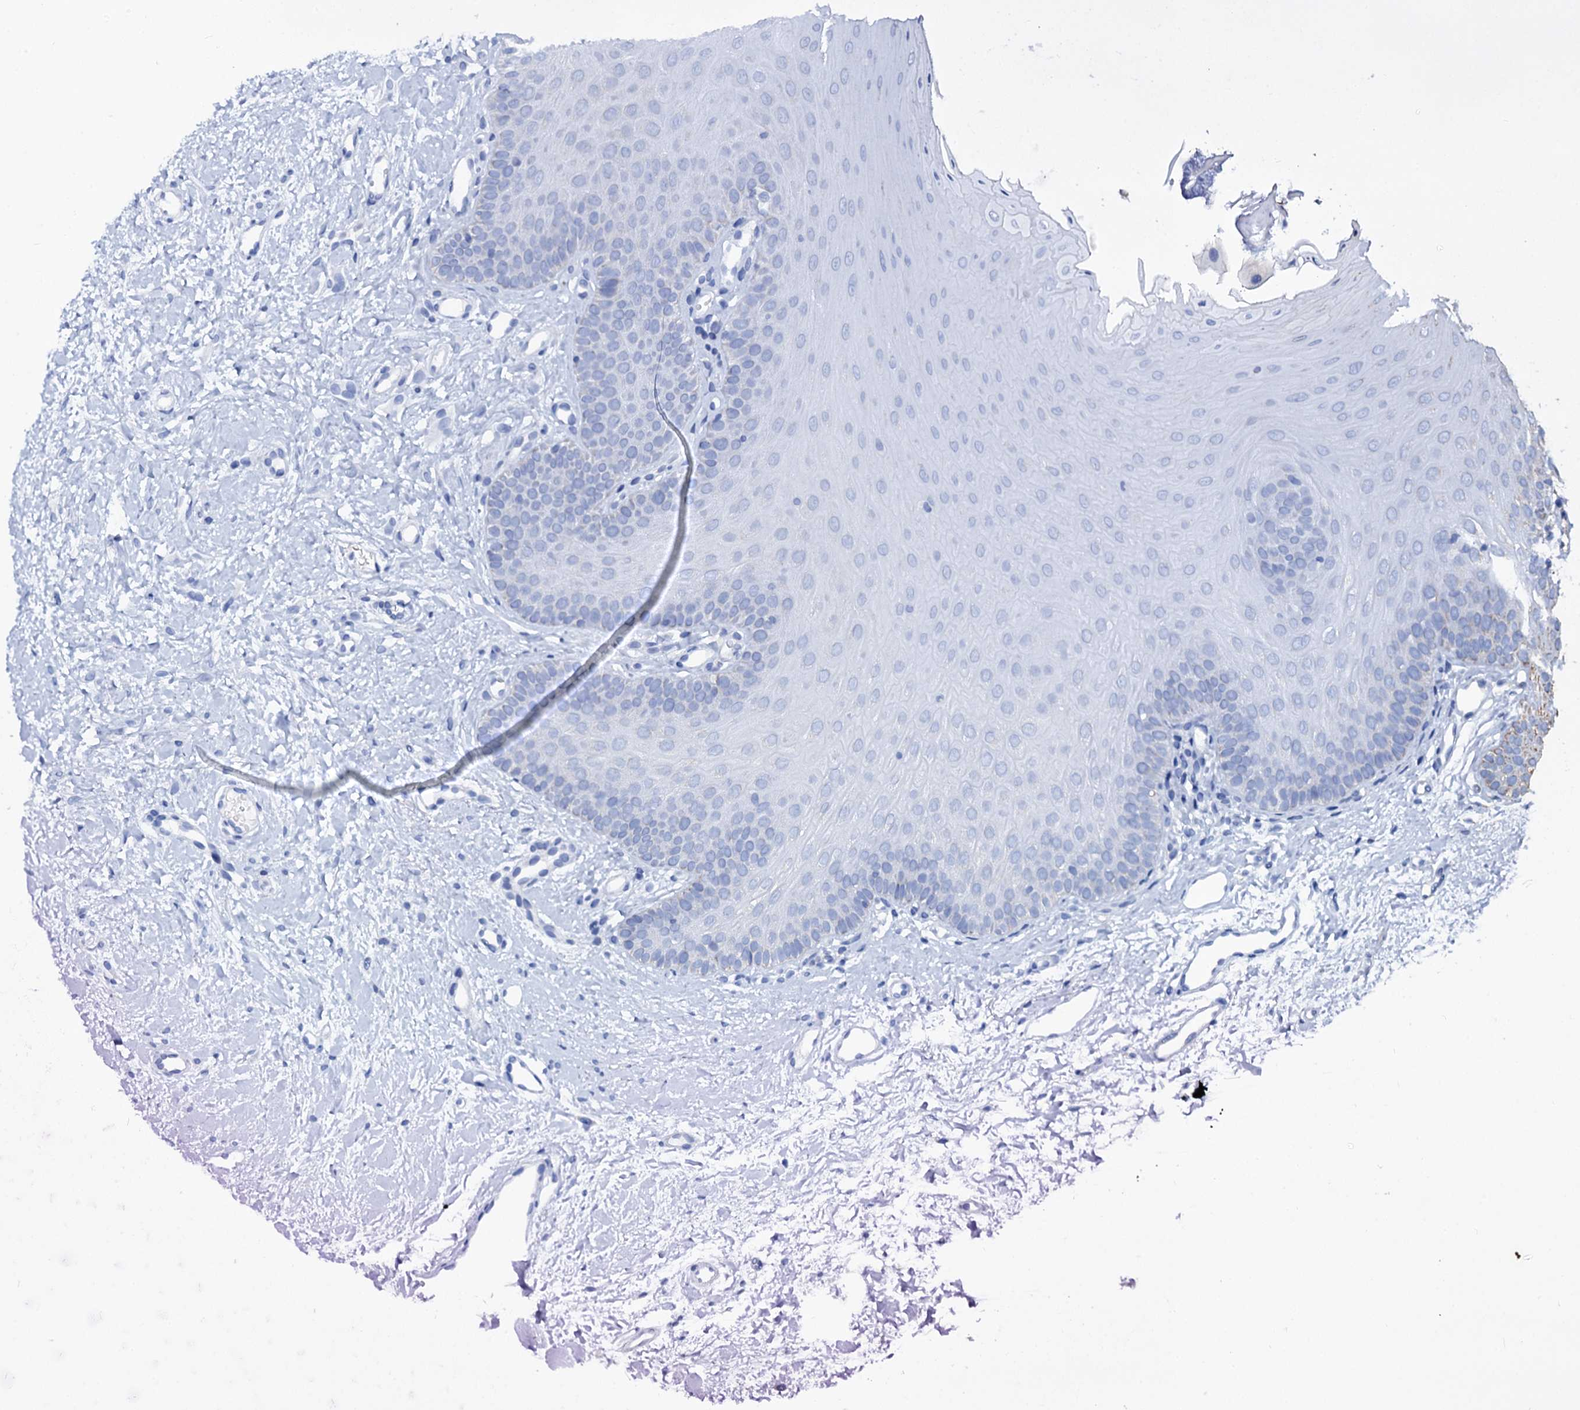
{"staining": {"intensity": "negative", "quantity": "none", "location": "none"}, "tissue": "oral mucosa", "cell_type": "Squamous epithelial cells", "image_type": "normal", "snomed": [{"axis": "morphology", "description": "Normal tissue, NOS"}, {"axis": "topography", "description": "Oral tissue"}], "caption": "Micrograph shows no protein positivity in squamous epithelial cells of benign oral mucosa. (DAB (3,3'-diaminobenzidine) immunohistochemistry, high magnification).", "gene": "SLC37A4", "patient": {"sex": "female", "age": 68}}